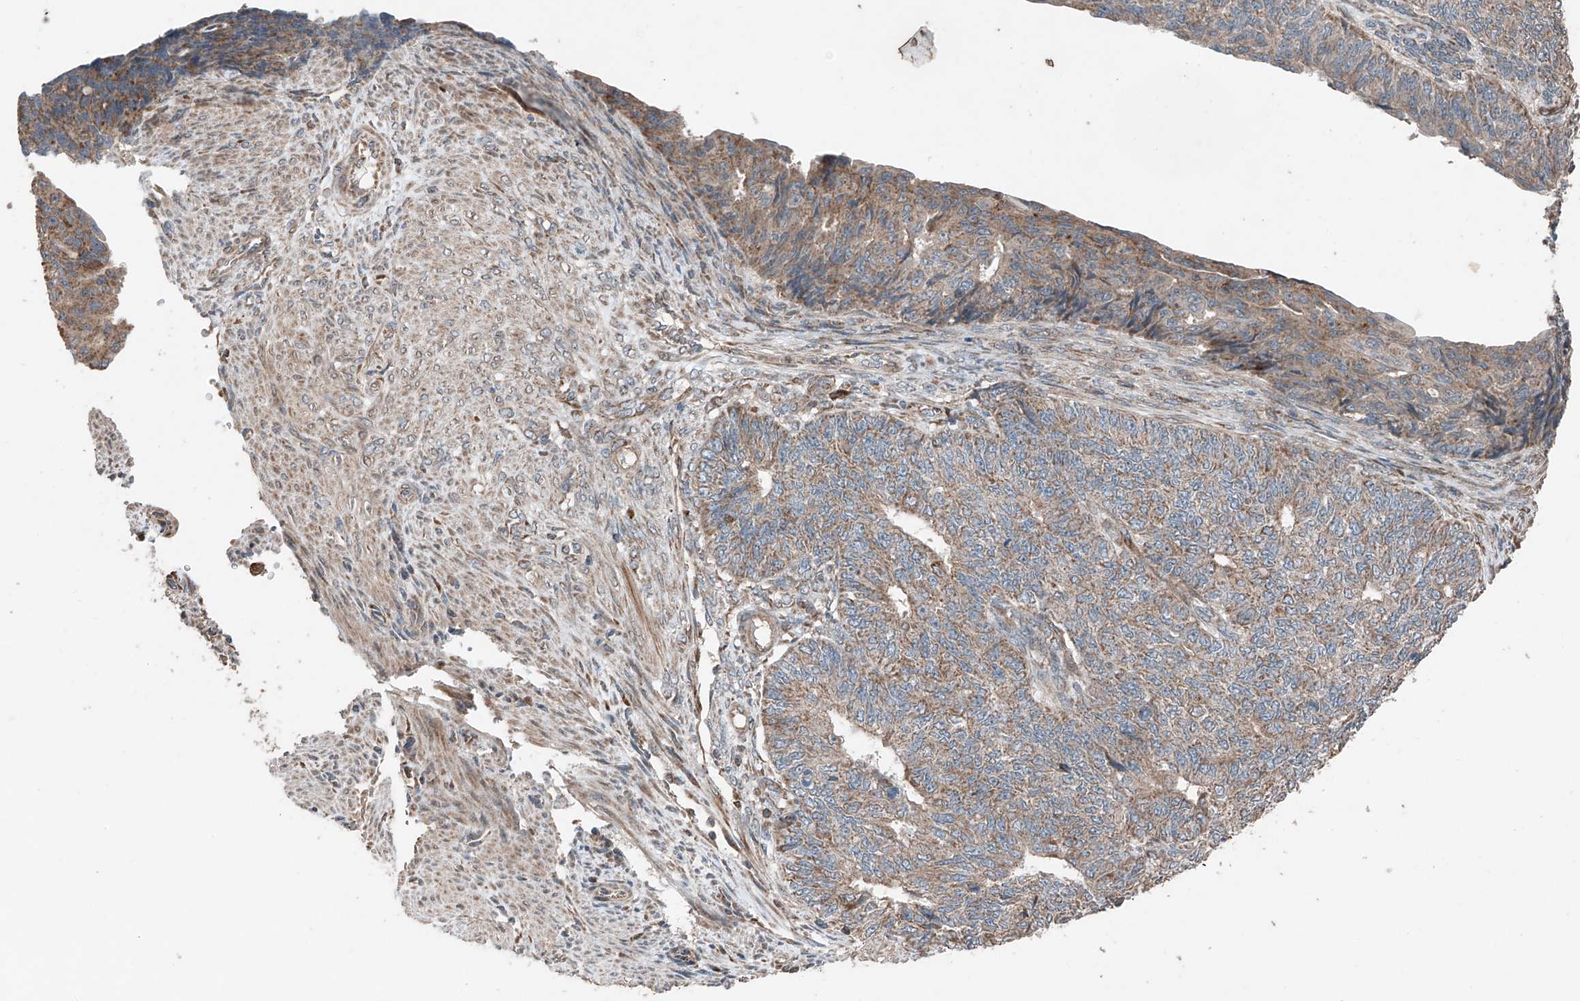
{"staining": {"intensity": "moderate", "quantity": ">75%", "location": "cytoplasmic/membranous"}, "tissue": "endometrial cancer", "cell_type": "Tumor cells", "image_type": "cancer", "snomed": [{"axis": "morphology", "description": "Adenocarcinoma, NOS"}, {"axis": "topography", "description": "Endometrium"}], "caption": "Moderate cytoplasmic/membranous protein expression is present in about >75% of tumor cells in endometrial cancer.", "gene": "AP4B1", "patient": {"sex": "female", "age": 32}}